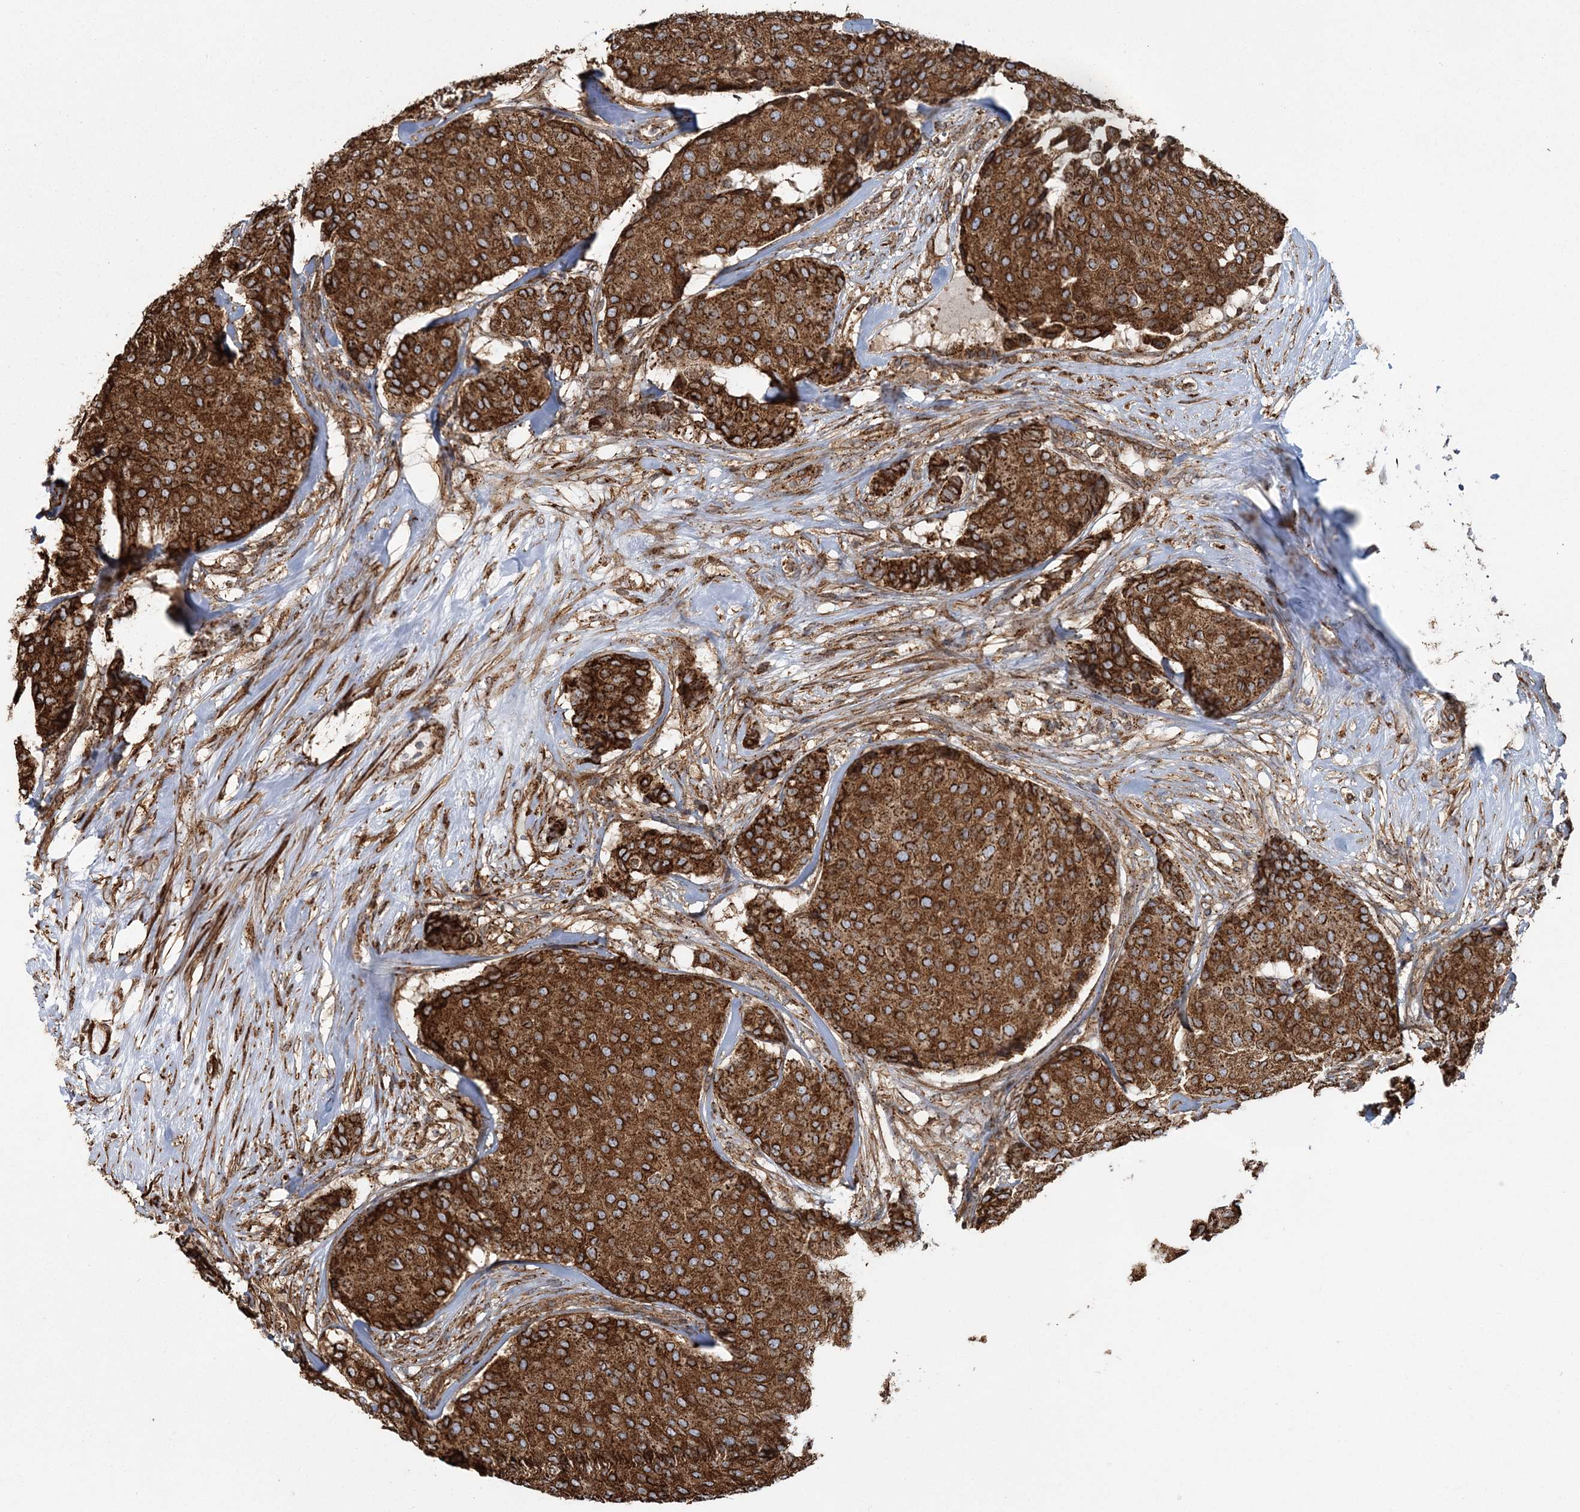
{"staining": {"intensity": "strong", "quantity": ">75%", "location": "cytoplasmic/membranous"}, "tissue": "breast cancer", "cell_type": "Tumor cells", "image_type": "cancer", "snomed": [{"axis": "morphology", "description": "Duct carcinoma"}, {"axis": "topography", "description": "Breast"}], "caption": "This image shows breast cancer stained with IHC to label a protein in brown. The cytoplasmic/membranous of tumor cells show strong positivity for the protein. Nuclei are counter-stained blue.", "gene": "TRAF3IP2", "patient": {"sex": "female", "age": 75}}